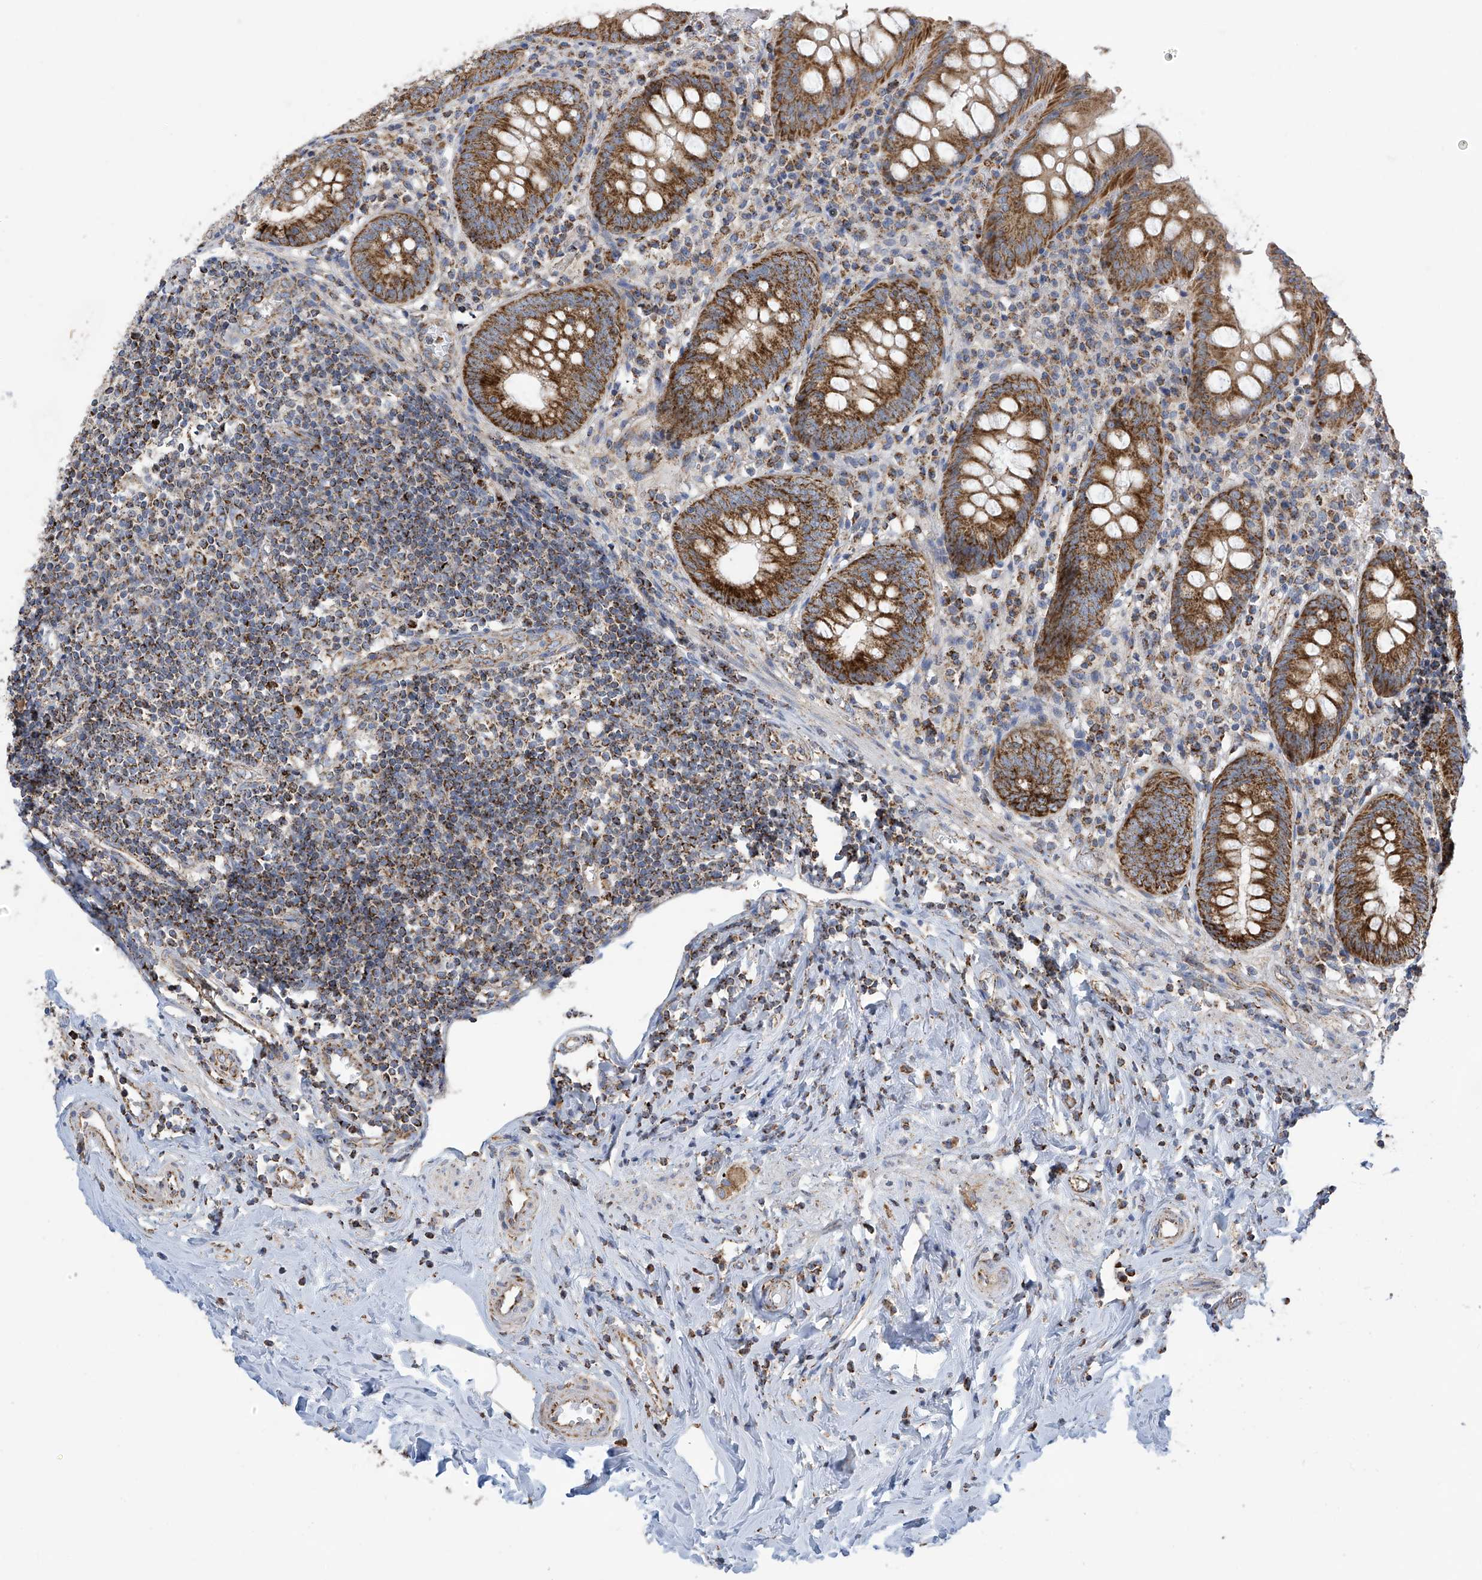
{"staining": {"intensity": "strong", "quantity": ">75%", "location": "cytoplasmic/membranous"}, "tissue": "appendix", "cell_type": "Glandular cells", "image_type": "normal", "snomed": [{"axis": "morphology", "description": "Normal tissue, NOS"}, {"axis": "topography", "description": "Appendix"}], "caption": "DAB (3,3'-diaminobenzidine) immunohistochemical staining of unremarkable appendix exhibits strong cytoplasmic/membranous protein expression in about >75% of glandular cells.", "gene": "PNPT1", "patient": {"sex": "female", "age": 54}}